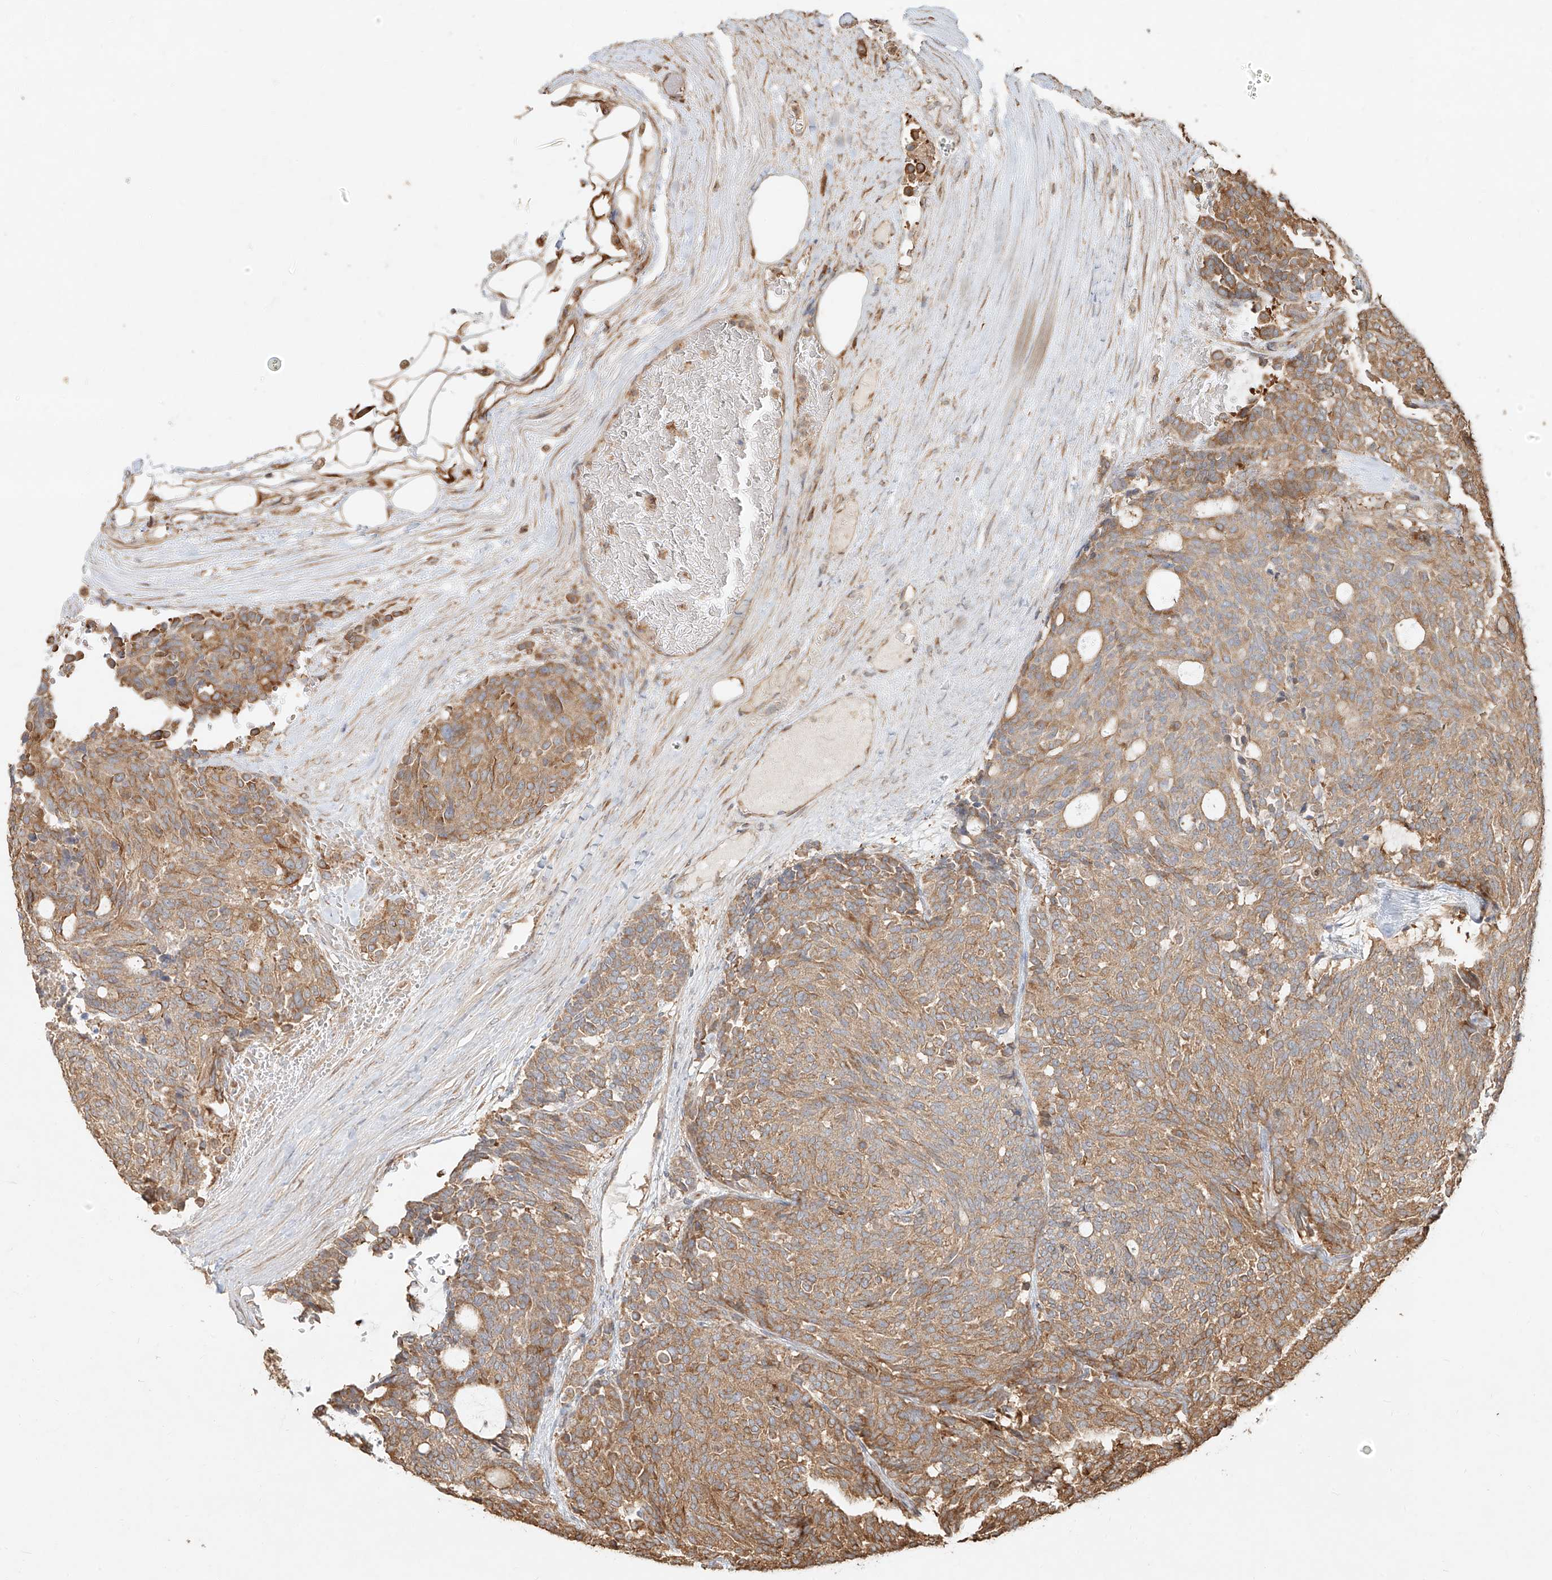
{"staining": {"intensity": "moderate", "quantity": ">75%", "location": "cytoplasmic/membranous"}, "tissue": "carcinoid", "cell_type": "Tumor cells", "image_type": "cancer", "snomed": [{"axis": "morphology", "description": "Carcinoid, malignant, NOS"}, {"axis": "topography", "description": "Pancreas"}], "caption": "Brown immunohistochemical staining in human carcinoid (malignant) demonstrates moderate cytoplasmic/membranous staining in about >75% of tumor cells. (DAB (3,3'-diaminobenzidine) IHC with brightfield microscopy, high magnification).", "gene": "EFNB1", "patient": {"sex": "female", "age": 54}}